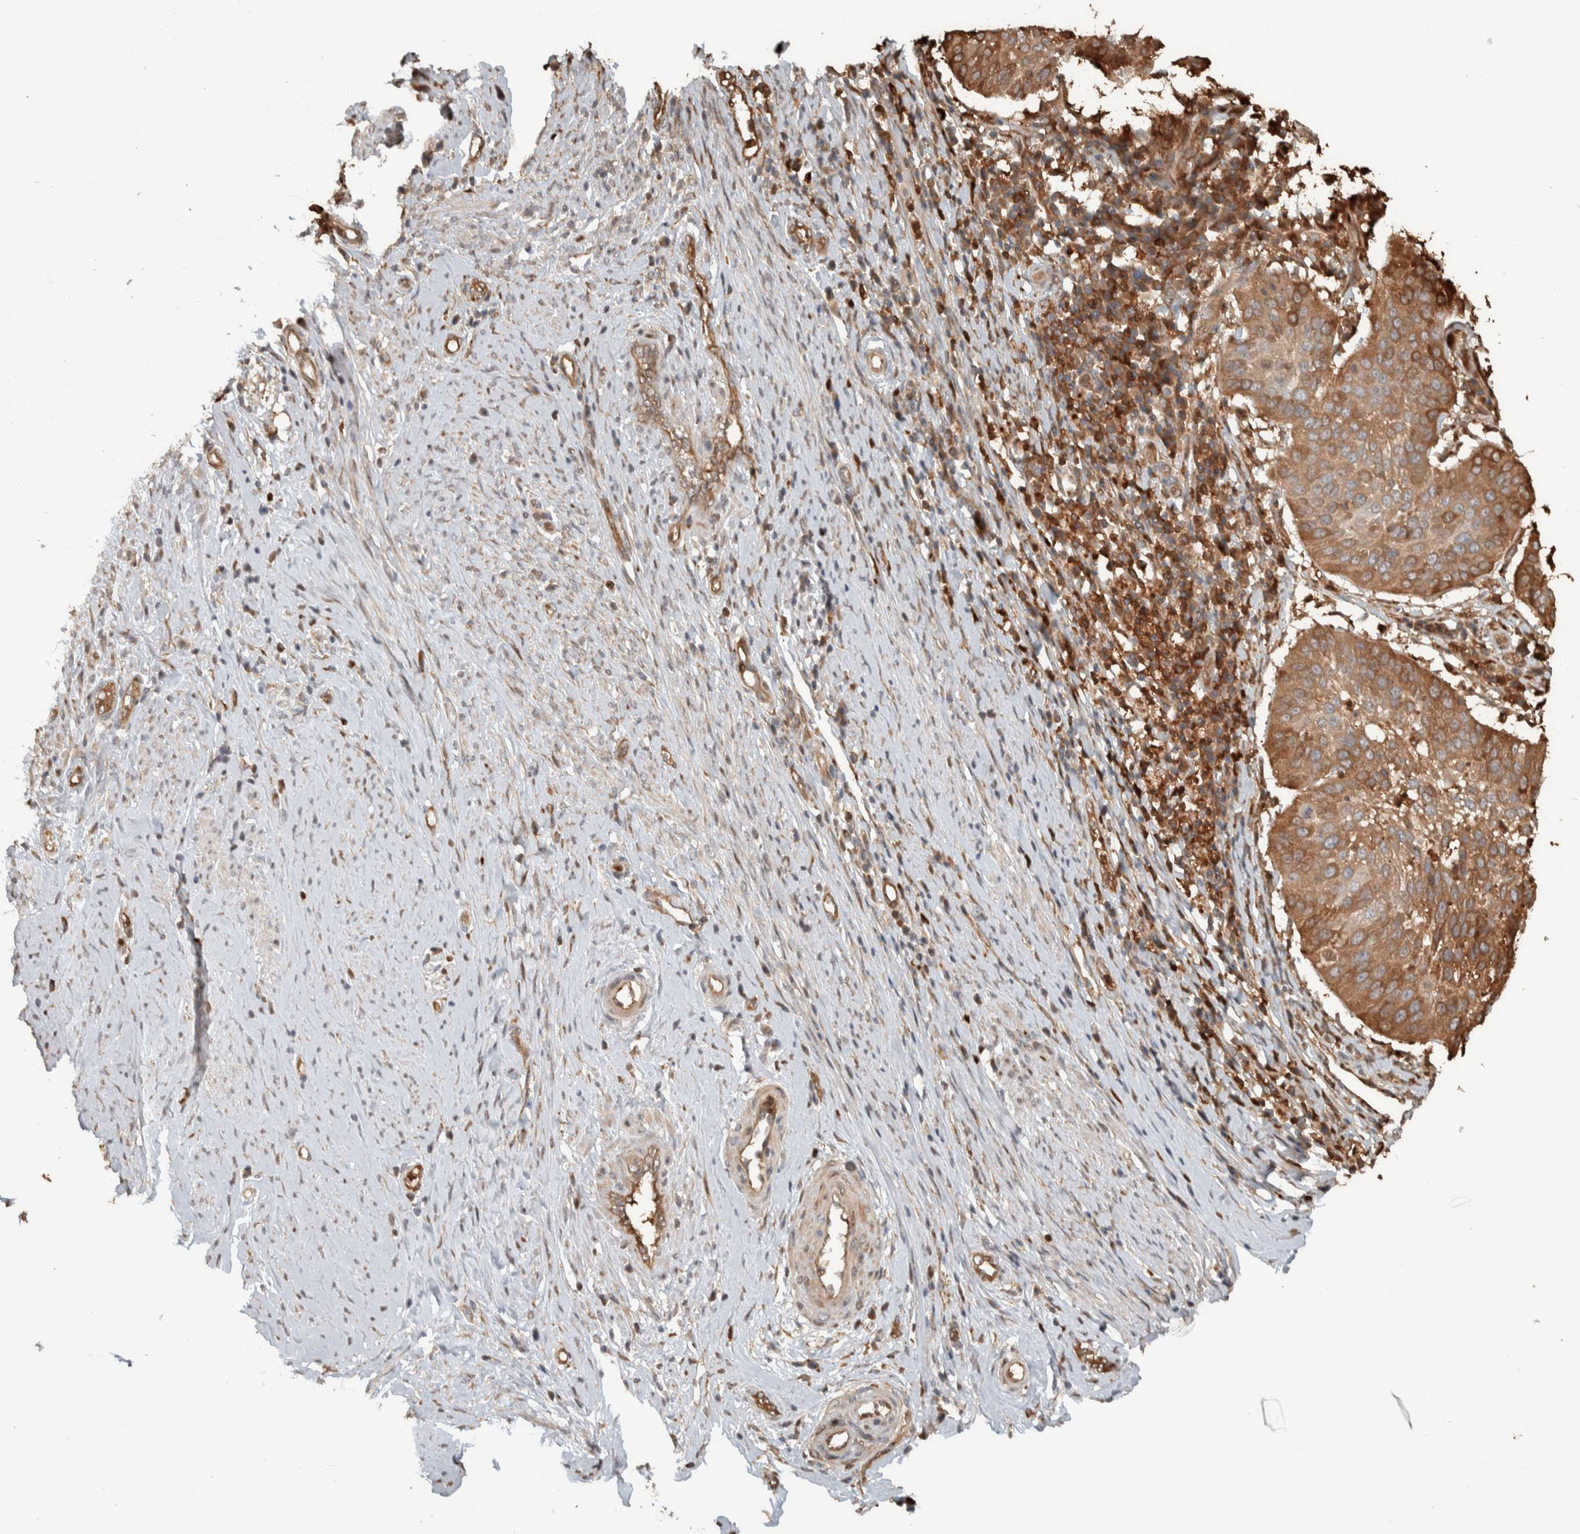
{"staining": {"intensity": "moderate", "quantity": ">75%", "location": "cytoplasmic/membranous"}, "tissue": "cervical cancer", "cell_type": "Tumor cells", "image_type": "cancer", "snomed": [{"axis": "morphology", "description": "Normal tissue, NOS"}, {"axis": "morphology", "description": "Squamous cell carcinoma, NOS"}, {"axis": "topography", "description": "Cervix"}], "caption": "Cervical cancer was stained to show a protein in brown. There is medium levels of moderate cytoplasmic/membranous expression in about >75% of tumor cells.", "gene": "CNTROB", "patient": {"sex": "female", "age": 39}}